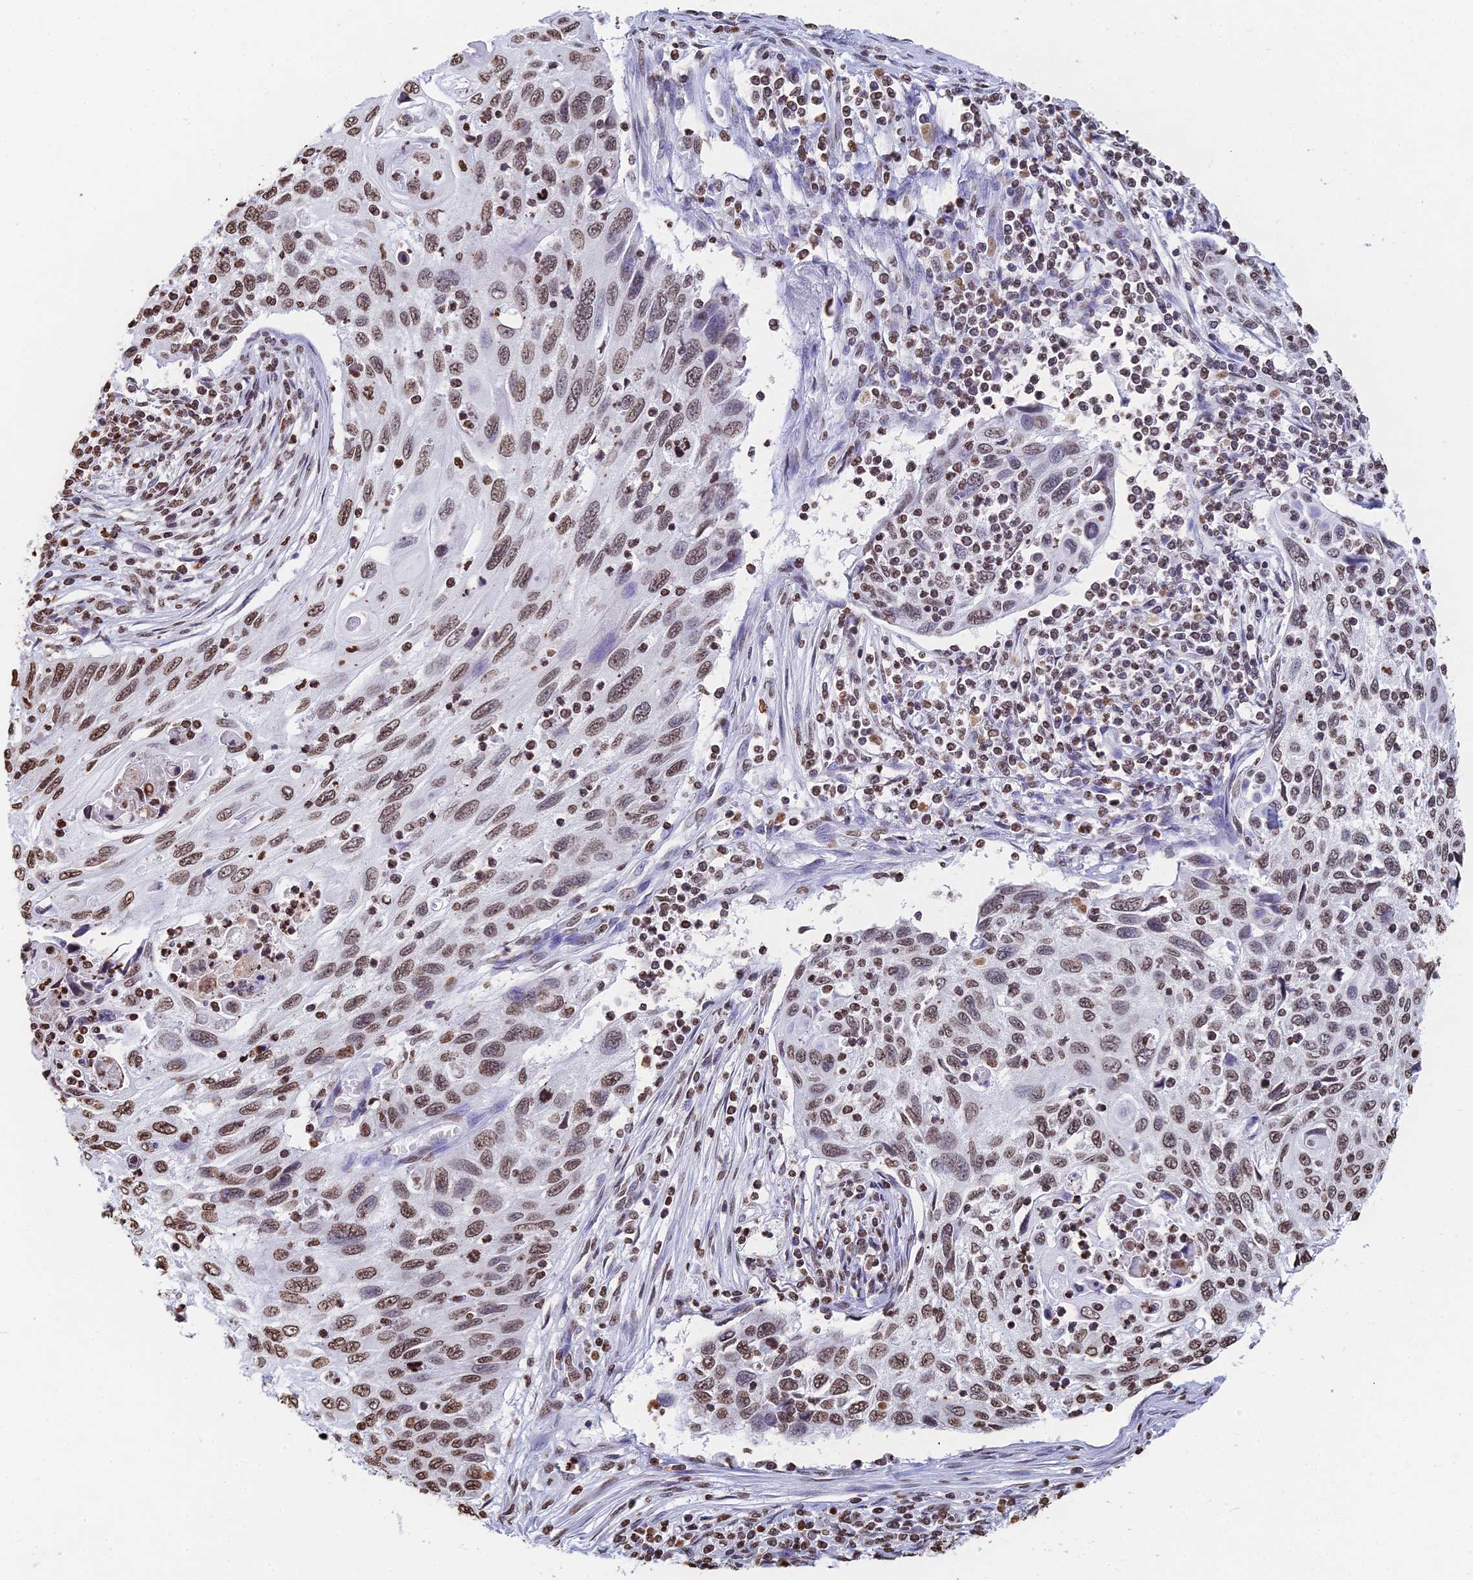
{"staining": {"intensity": "moderate", "quantity": ">75%", "location": "nuclear"}, "tissue": "cervical cancer", "cell_type": "Tumor cells", "image_type": "cancer", "snomed": [{"axis": "morphology", "description": "Squamous cell carcinoma, NOS"}, {"axis": "topography", "description": "Cervix"}], "caption": "High-magnification brightfield microscopy of cervical squamous cell carcinoma stained with DAB (brown) and counterstained with hematoxylin (blue). tumor cells exhibit moderate nuclear positivity is present in about>75% of cells.", "gene": "GBP3", "patient": {"sex": "female", "age": 70}}